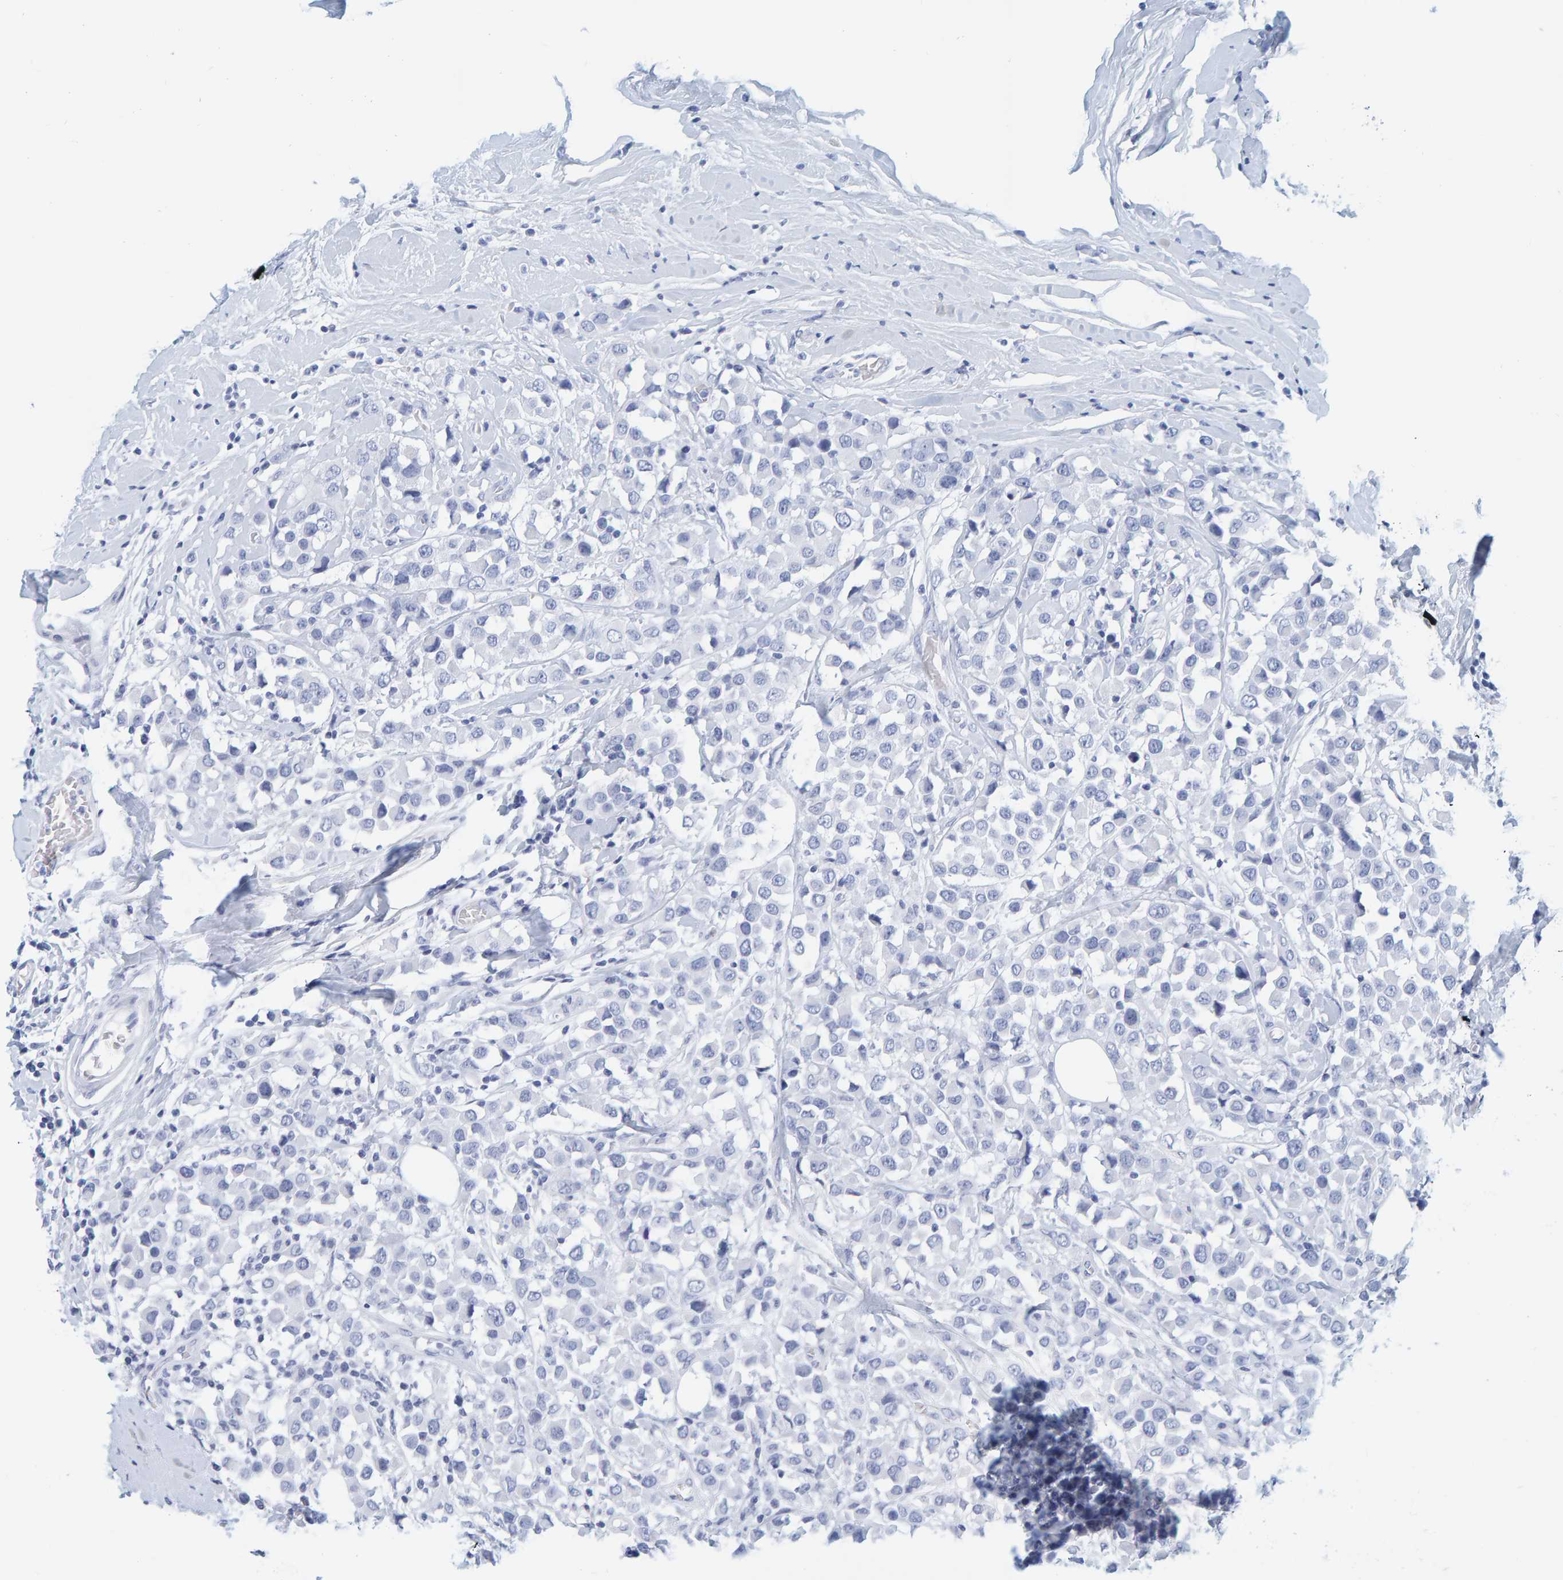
{"staining": {"intensity": "negative", "quantity": "none", "location": "none"}, "tissue": "breast cancer", "cell_type": "Tumor cells", "image_type": "cancer", "snomed": [{"axis": "morphology", "description": "Duct carcinoma"}, {"axis": "topography", "description": "Breast"}], "caption": "Tumor cells are negative for brown protein staining in breast cancer (invasive ductal carcinoma). The staining was performed using DAB to visualize the protein expression in brown, while the nuclei were stained in blue with hematoxylin (Magnification: 20x).", "gene": "SFTPC", "patient": {"sex": "female", "age": 61}}